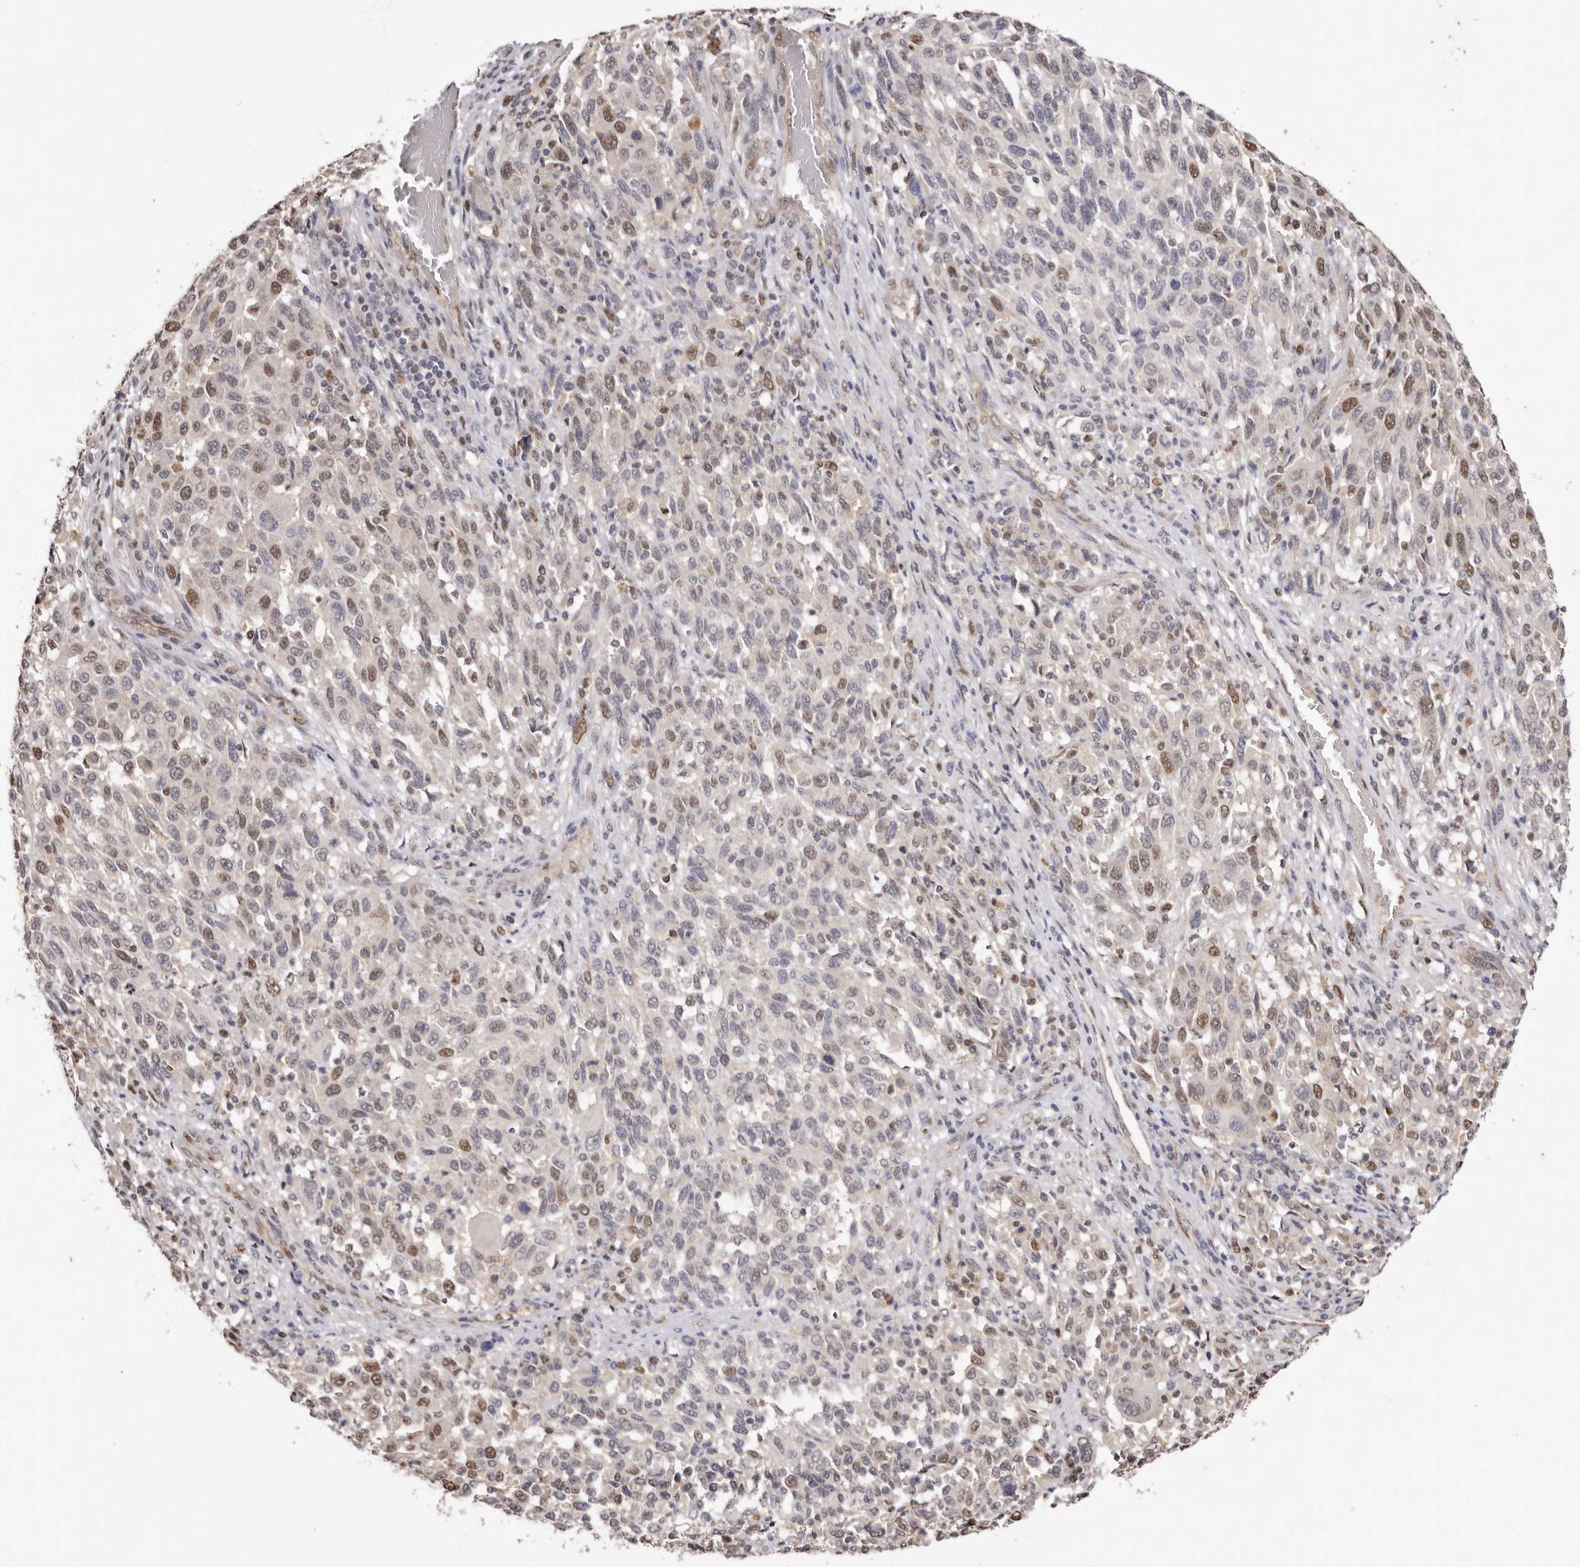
{"staining": {"intensity": "moderate", "quantity": "25%-75%", "location": "nuclear"}, "tissue": "melanoma", "cell_type": "Tumor cells", "image_type": "cancer", "snomed": [{"axis": "morphology", "description": "Malignant melanoma, Metastatic site"}, {"axis": "topography", "description": "Lymph node"}], "caption": "An image of melanoma stained for a protein shows moderate nuclear brown staining in tumor cells. The protein is stained brown, and the nuclei are stained in blue (DAB (3,3'-diaminobenzidine) IHC with brightfield microscopy, high magnification).", "gene": "NOTCH1", "patient": {"sex": "male", "age": 61}}